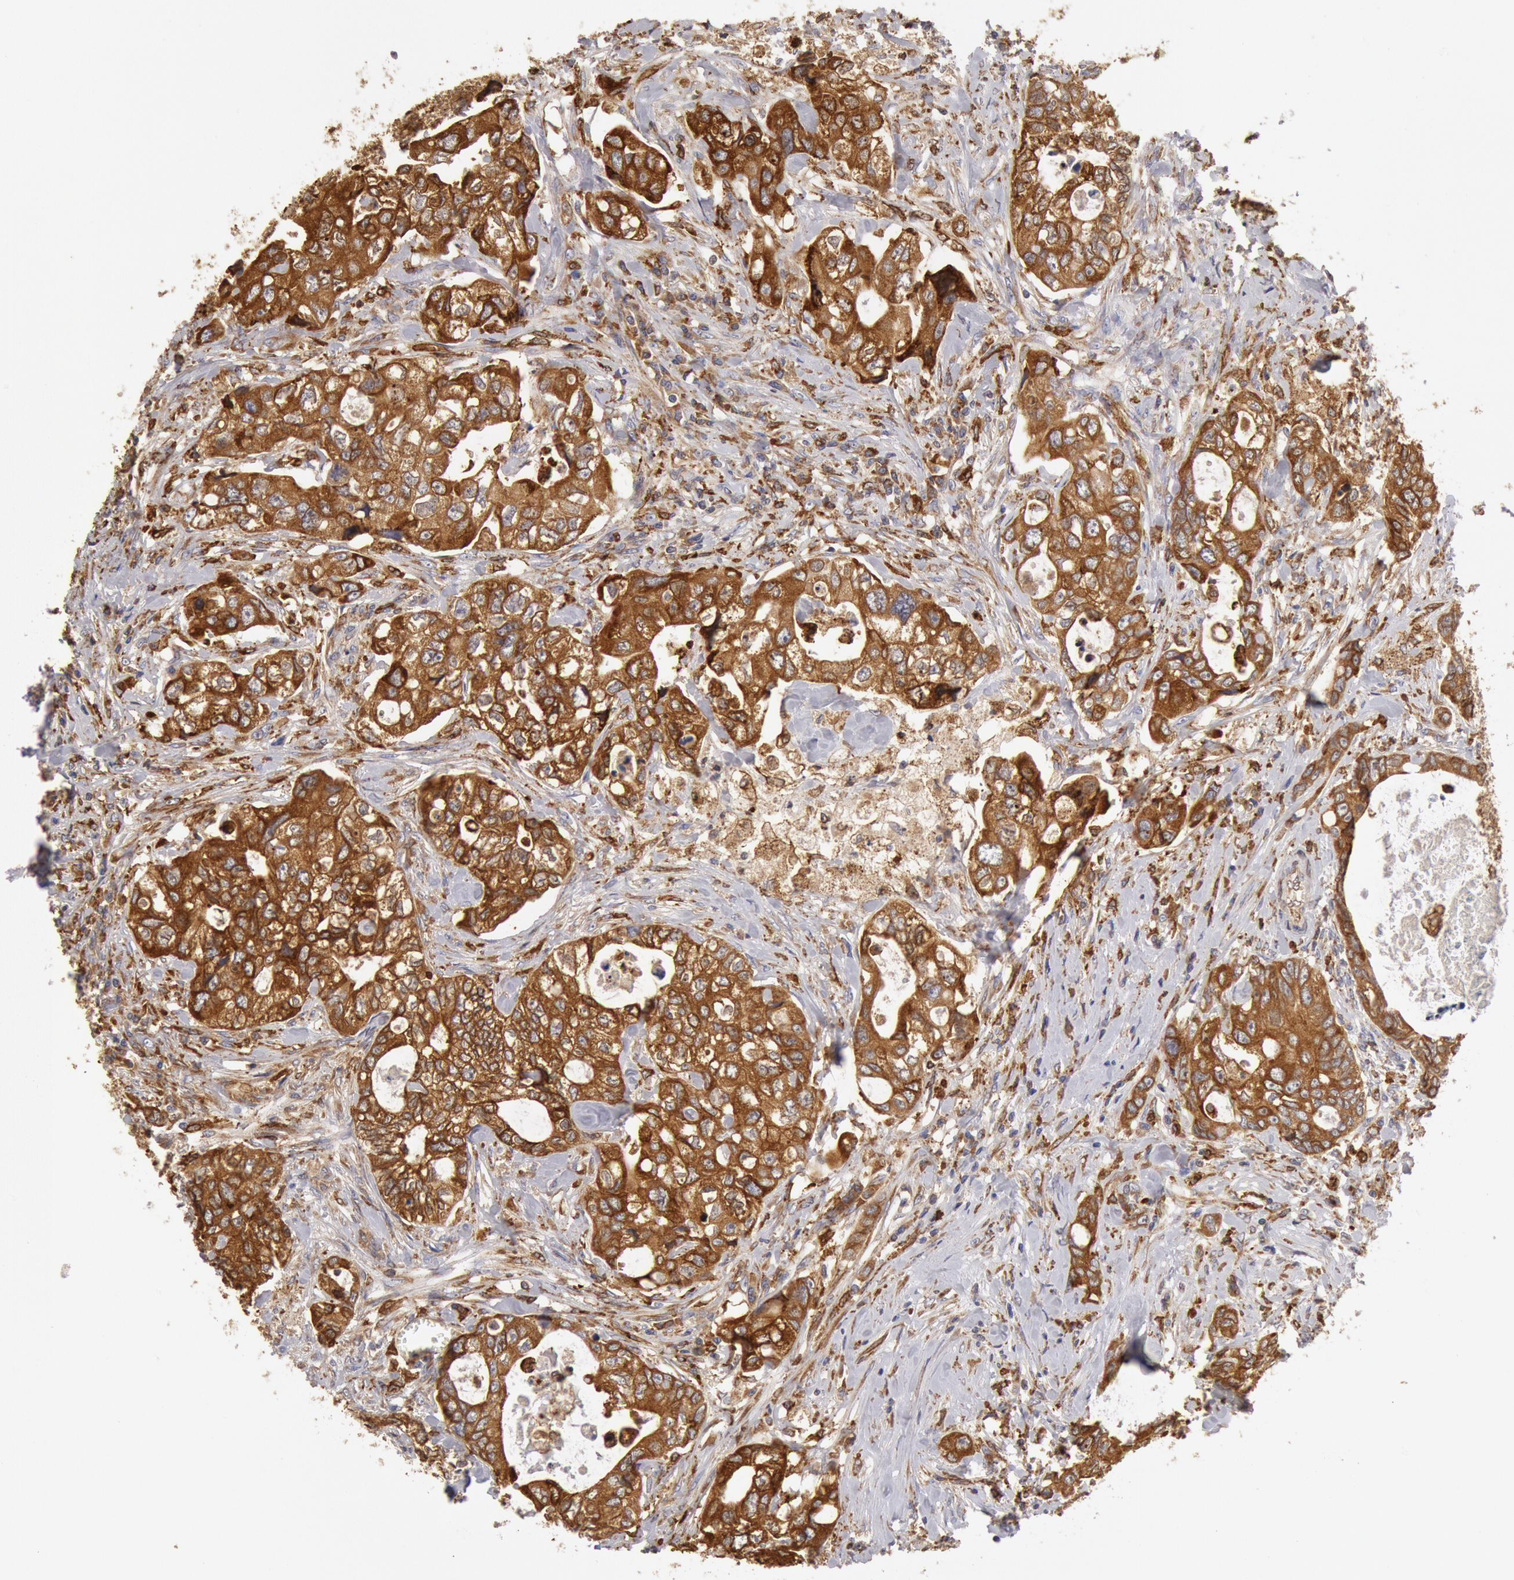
{"staining": {"intensity": "strong", "quantity": ">75%", "location": "cytoplasmic/membranous"}, "tissue": "colorectal cancer", "cell_type": "Tumor cells", "image_type": "cancer", "snomed": [{"axis": "morphology", "description": "Adenocarcinoma, NOS"}, {"axis": "topography", "description": "Rectum"}], "caption": "Colorectal cancer stained with DAB (3,3'-diaminobenzidine) immunohistochemistry exhibits high levels of strong cytoplasmic/membranous staining in approximately >75% of tumor cells. (brown staining indicates protein expression, while blue staining denotes nuclei).", "gene": "ERP44", "patient": {"sex": "female", "age": 57}}